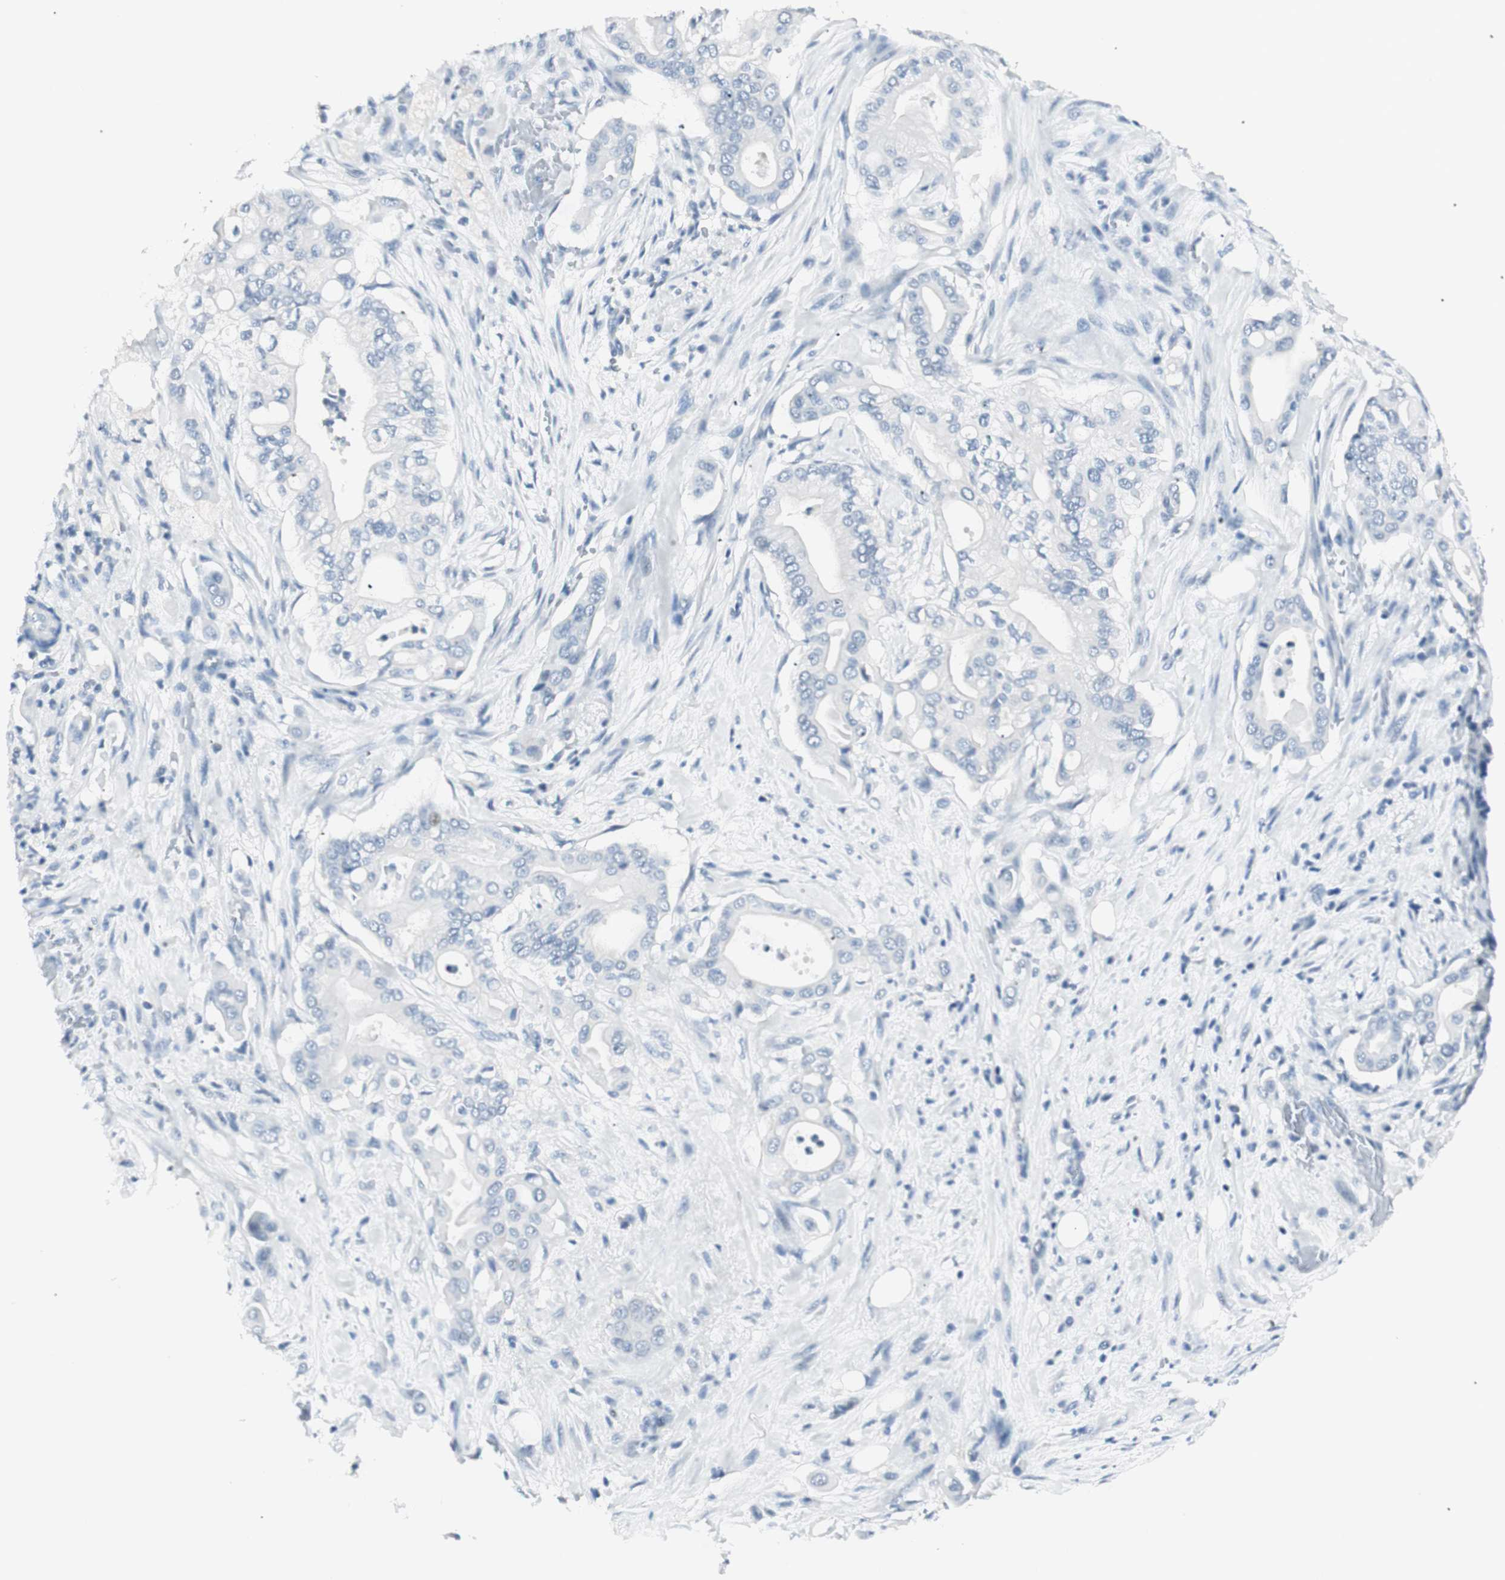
{"staining": {"intensity": "negative", "quantity": "none", "location": "none"}, "tissue": "liver cancer", "cell_type": "Tumor cells", "image_type": "cancer", "snomed": [{"axis": "morphology", "description": "Cholangiocarcinoma"}, {"axis": "topography", "description": "Liver"}], "caption": "Immunohistochemical staining of liver cholangiocarcinoma demonstrates no significant expression in tumor cells. (DAB IHC with hematoxylin counter stain).", "gene": "HOXB13", "patient": {"sex": "female", "age": 68}}